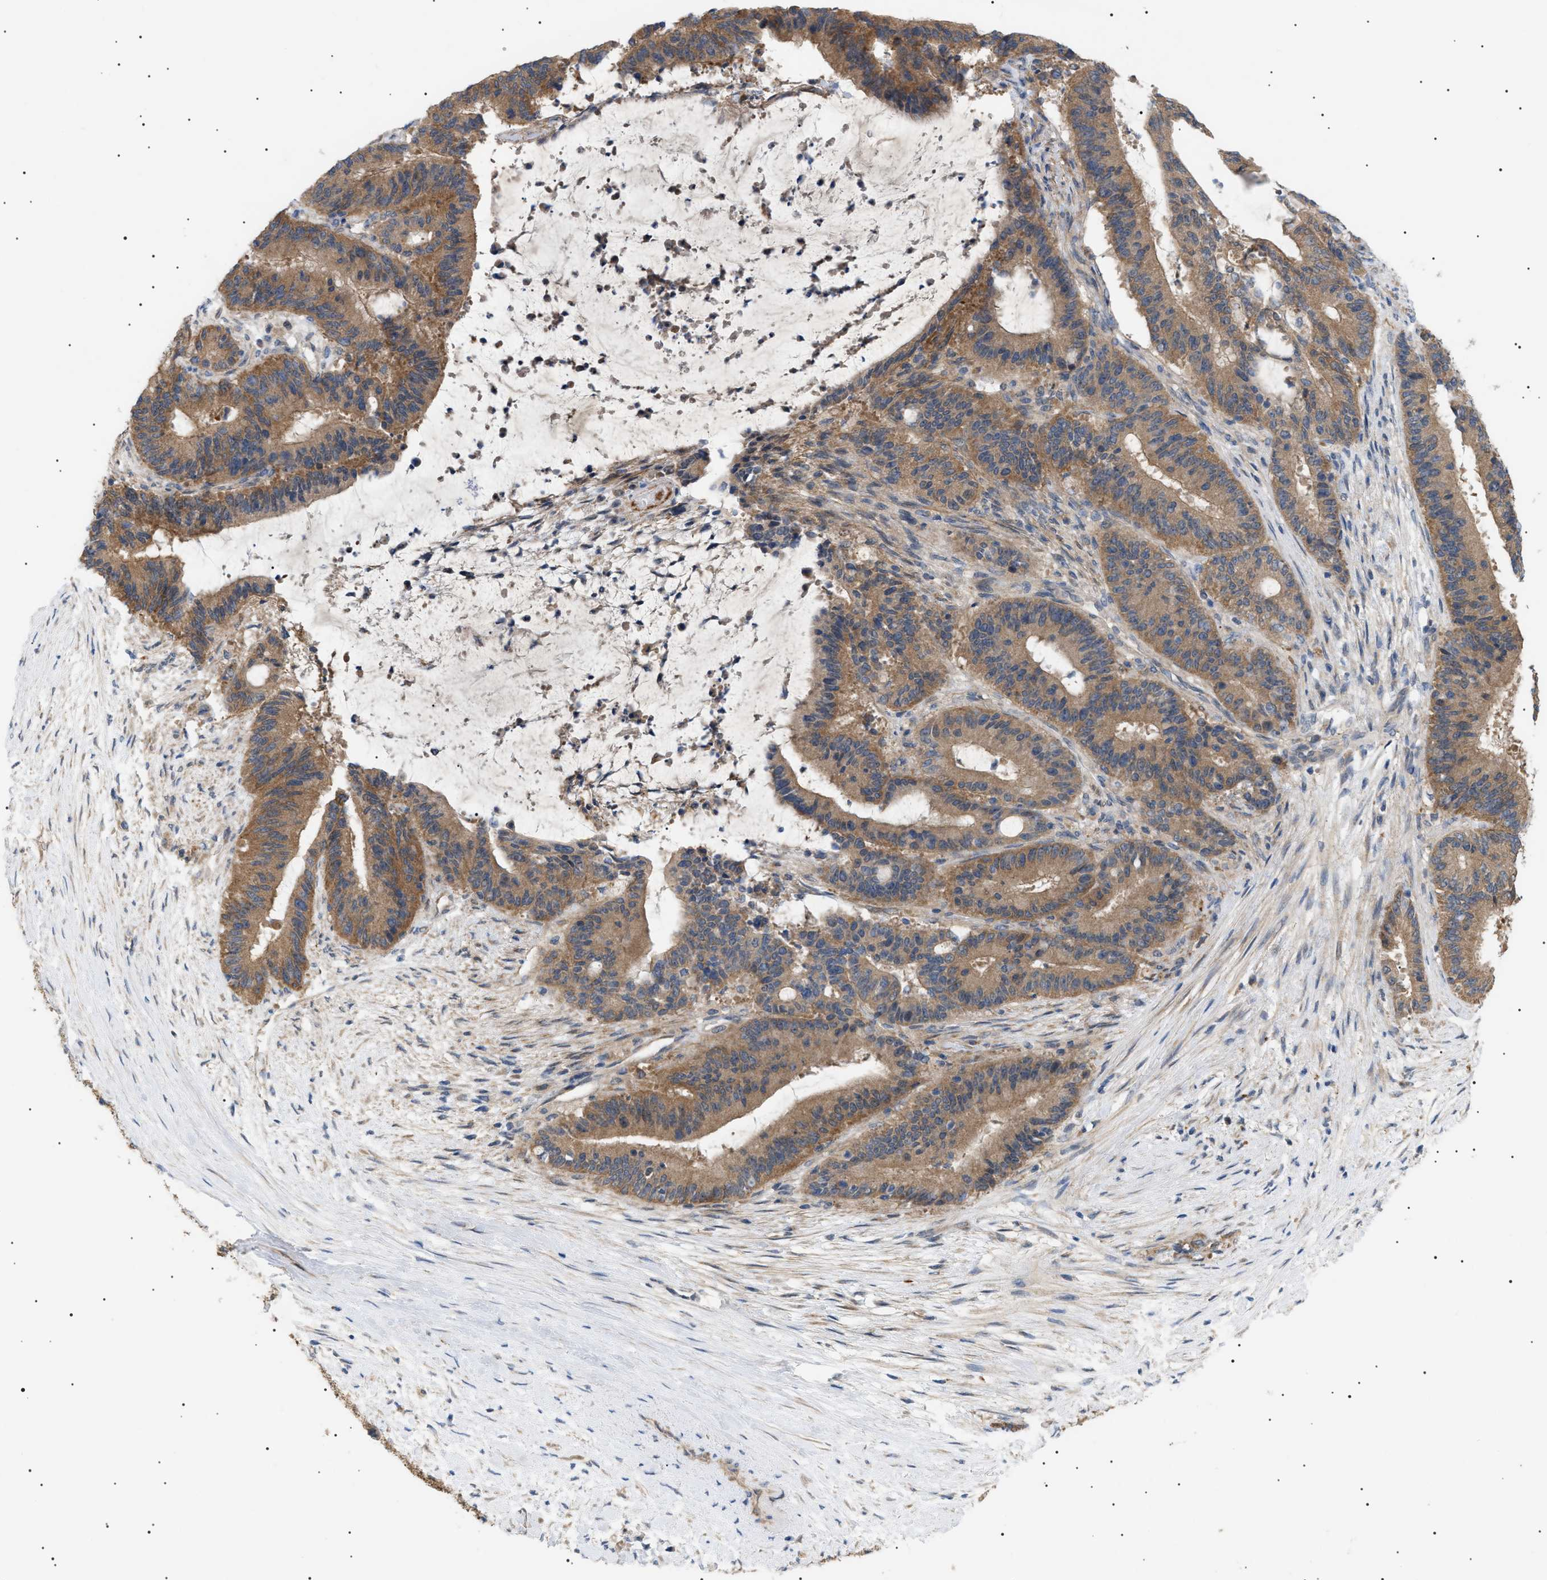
{"staining": {"intensity": "moderate", "quantity": ">75%", "location": "cytoplasmic/membranous"}, "tissue": "liver cancer", "cell_type": "Tumor cells", "image_type": "cancer", "snomed": [{"axis": "morphology", "description": "Cholangiocarcinoma"}, {"axis": "topography", "description": "Liver"}], "caption": "Immunohistochemistry staining of cholangiocarcinoma (liver), which reveals medium levels of moderate cytoplasmic/membranous staining in about >75% of tumor cells indicating moderate cytoplasmic/membranous protein positivity. The staining was performed using DAB (brown) for protein detection and nuclei were counterstained in hematoxylin (blue).", "gene": "IRS2", "patient": {"sex": "female", "age": 73}}